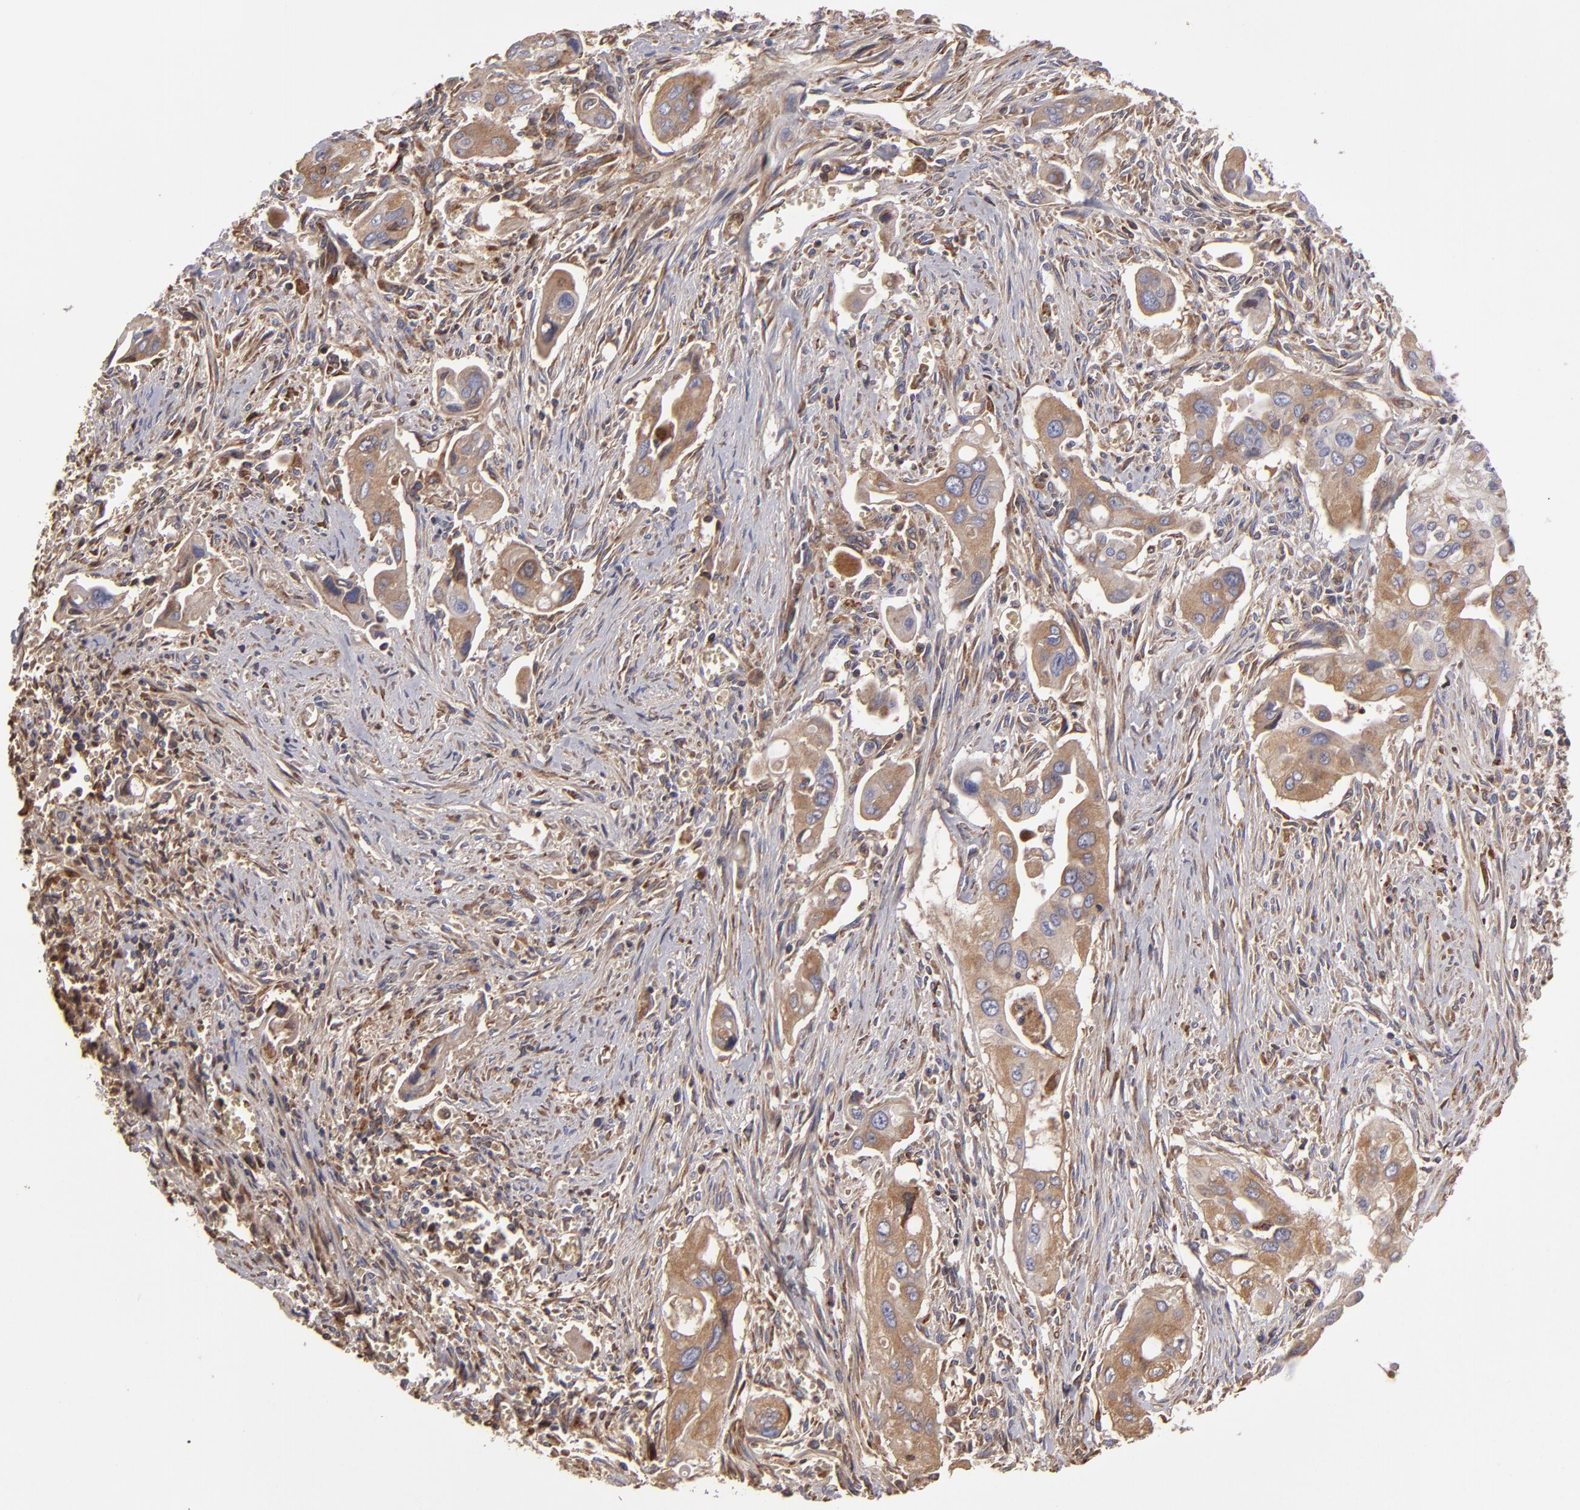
{"staining": {"intensity": "moderate", "quantity": ">75%", "location": "cytoplasmic/membranous"}, "tissue": "pancreatic cancer", "cell_type": "Tumor cells", "image_type": "cancer", "snomed": [{"axis": "morphology", "description": "Adenocarcinoma, NOS"}, {"axis": "topography", "description": "Pancreas"}], "caption": "IHC of human pancreatic adenocarcinoma displays medium levels of moderate cytoplasmic/membranous positivity in approximately >75% of tumor cells.", "gene": "CFB", "patient": {"sex": "male", "age": 77}}